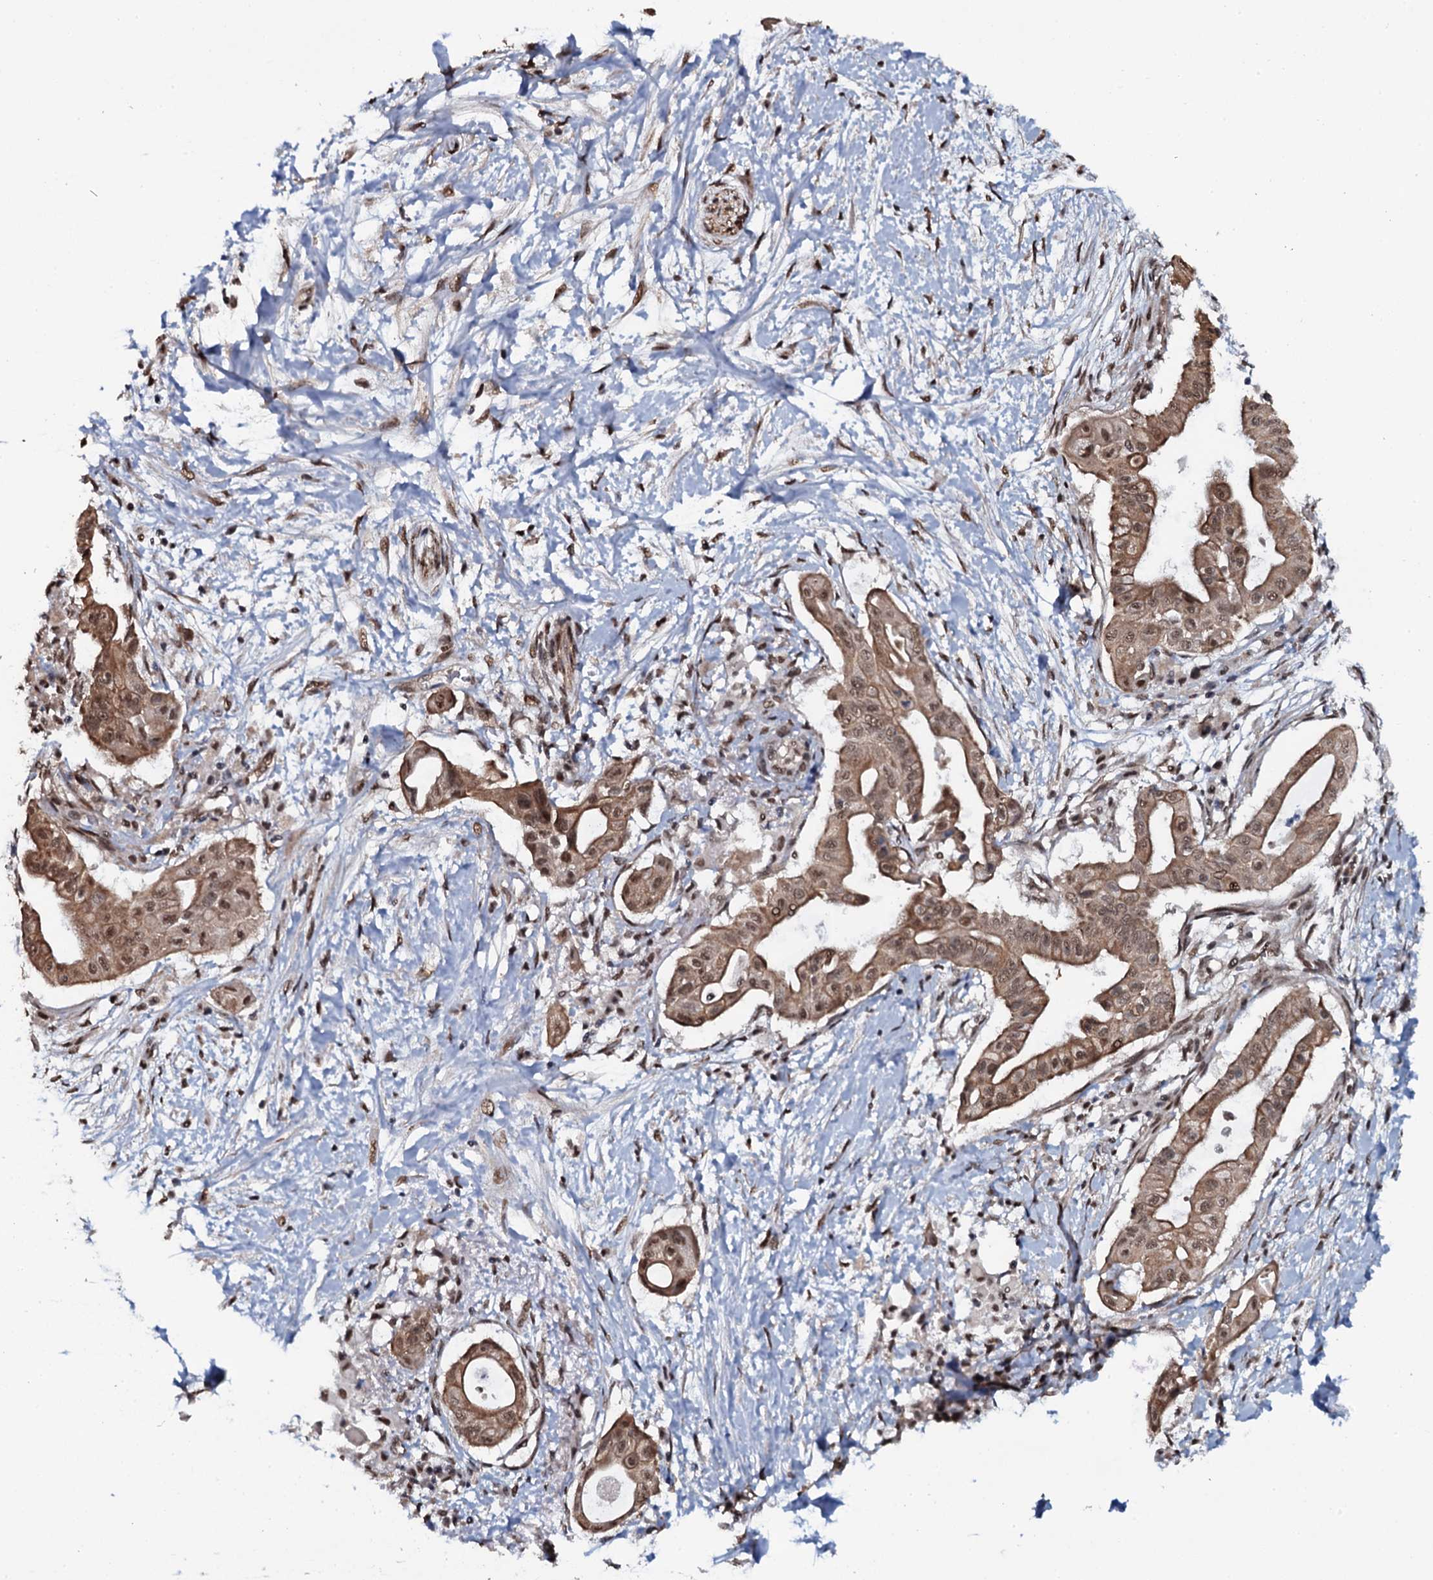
{"staining": {"intensity": "moderate", "quantity": ">75%", "location": "cytoplasmic/membranous,nuclear"}, "tissue": "pancreatic cancer", "cell_type": "Tumor cells", "image_type": "cancer", "snomed": [{"axis": "morphology", "description": "Adenocarcinoma, NOS"}, {"axis": "topography", "description": "Pancreas"}], "caption": "Immunohistochemistry (DAB (3,3'-diaminobenzidine)) staining of adenocarcinoma (pancreatic) reveals moderate cytoplasmic/membranous and nuclear protein positivity in approximately >75% of tumor cells. (Stains: DAB in brown, nuclei in blue, Microscopy: brightfield microscopy at high magnification).", "gene": "SH2D4B", "patient": {"sex": "male", "age": 68}}